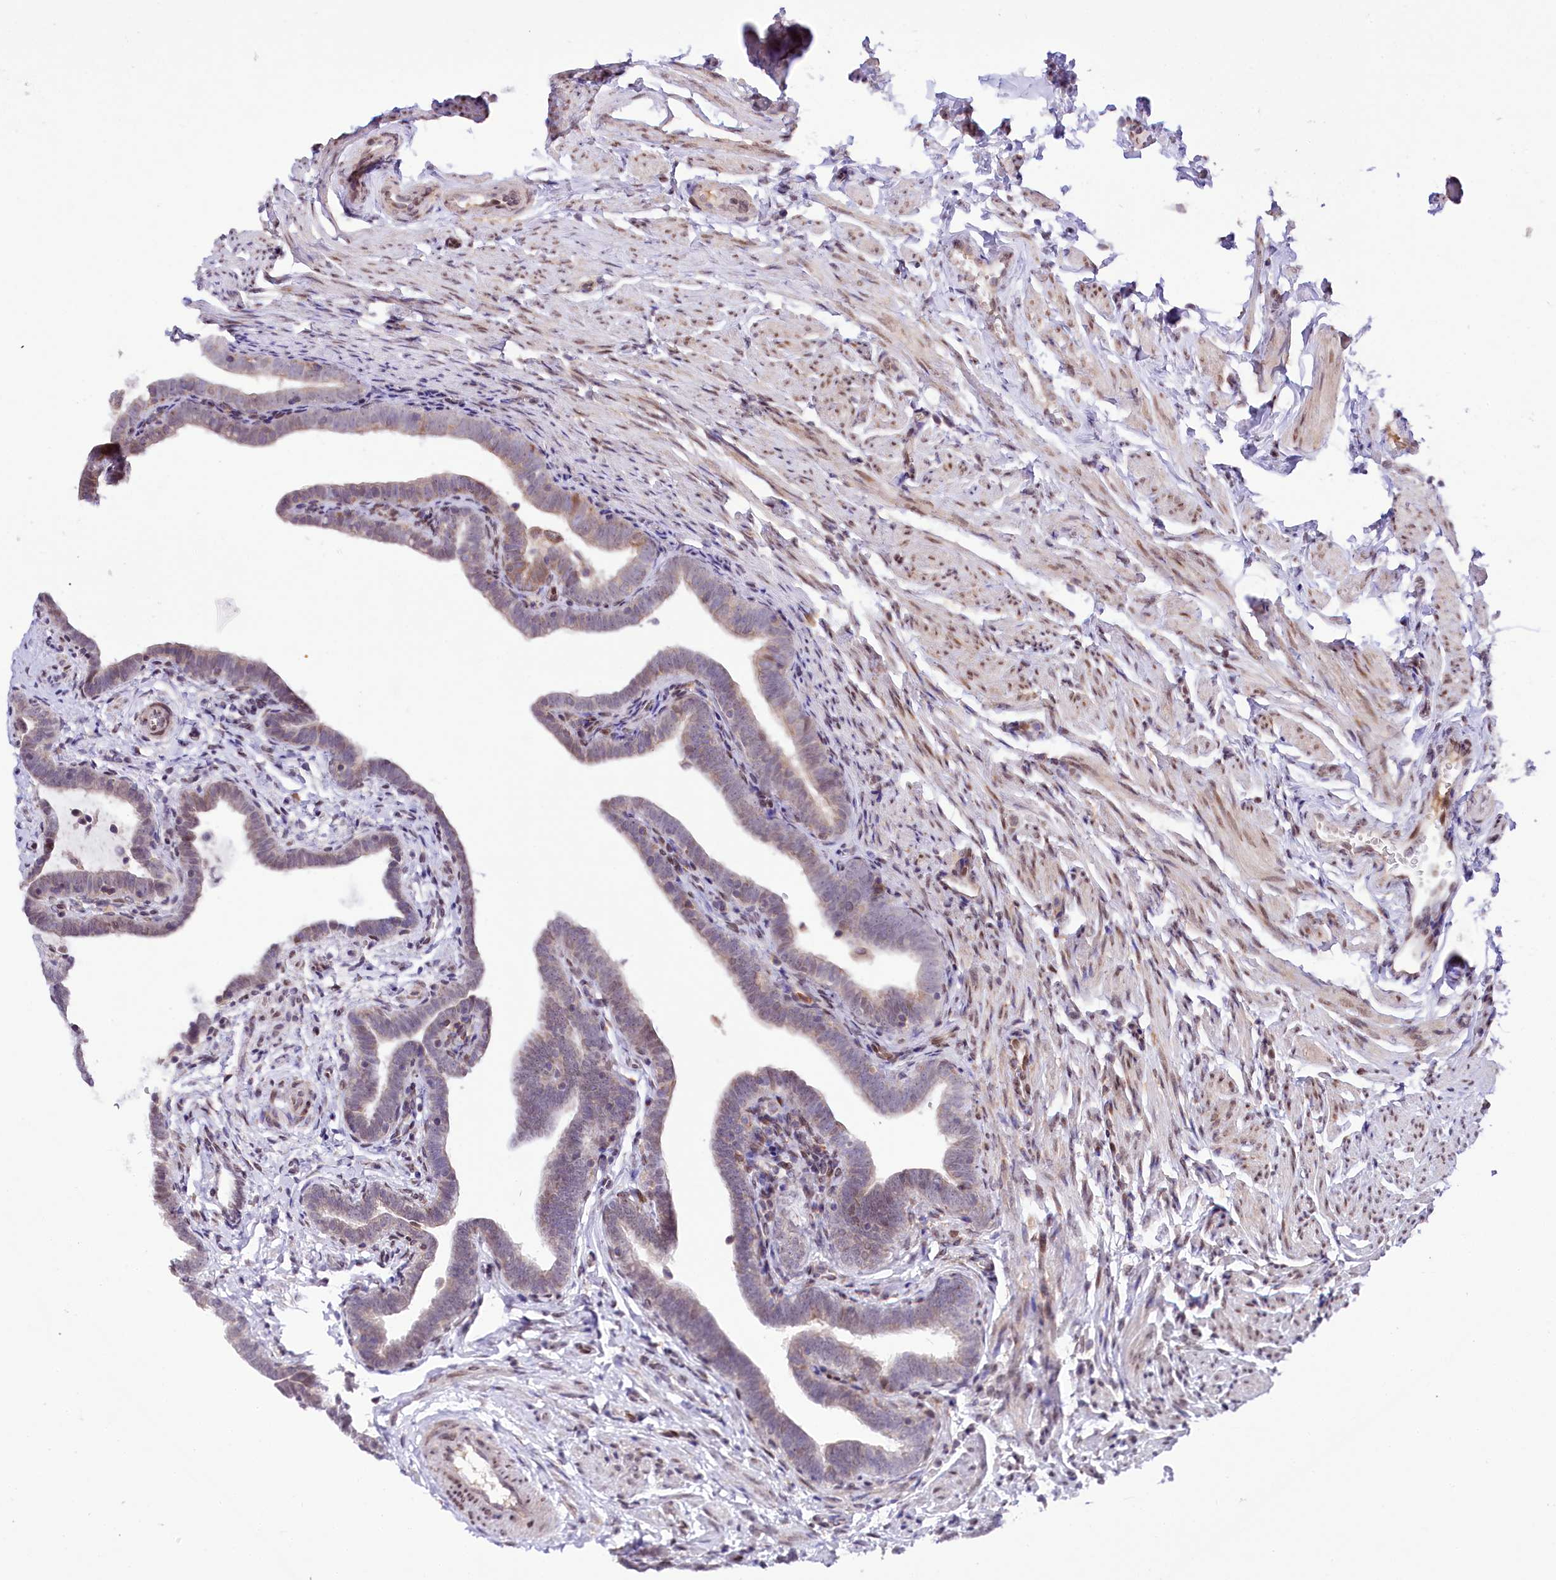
{"staining": {"intensity": "weak", "quantity": "<25%", "location": "cytoplasmic/membranous"}, "tissue": "fallopian tube", "cell_type": "Glandular cells", "image_type": "normal", "snomed": [{"axis": "morphology", "description": "Normal tissue, NOS"}, {"axis": "topography", "description": "Fallopian tube"}], "caption": "This is a image of immunohistochemistry staining of unremarkable fallopian tube, which shows no expression in glandular cells. Nuclei are stained in blue.", "gene": "ZNF226", "patient": {"sex": "female", "age": 36}}